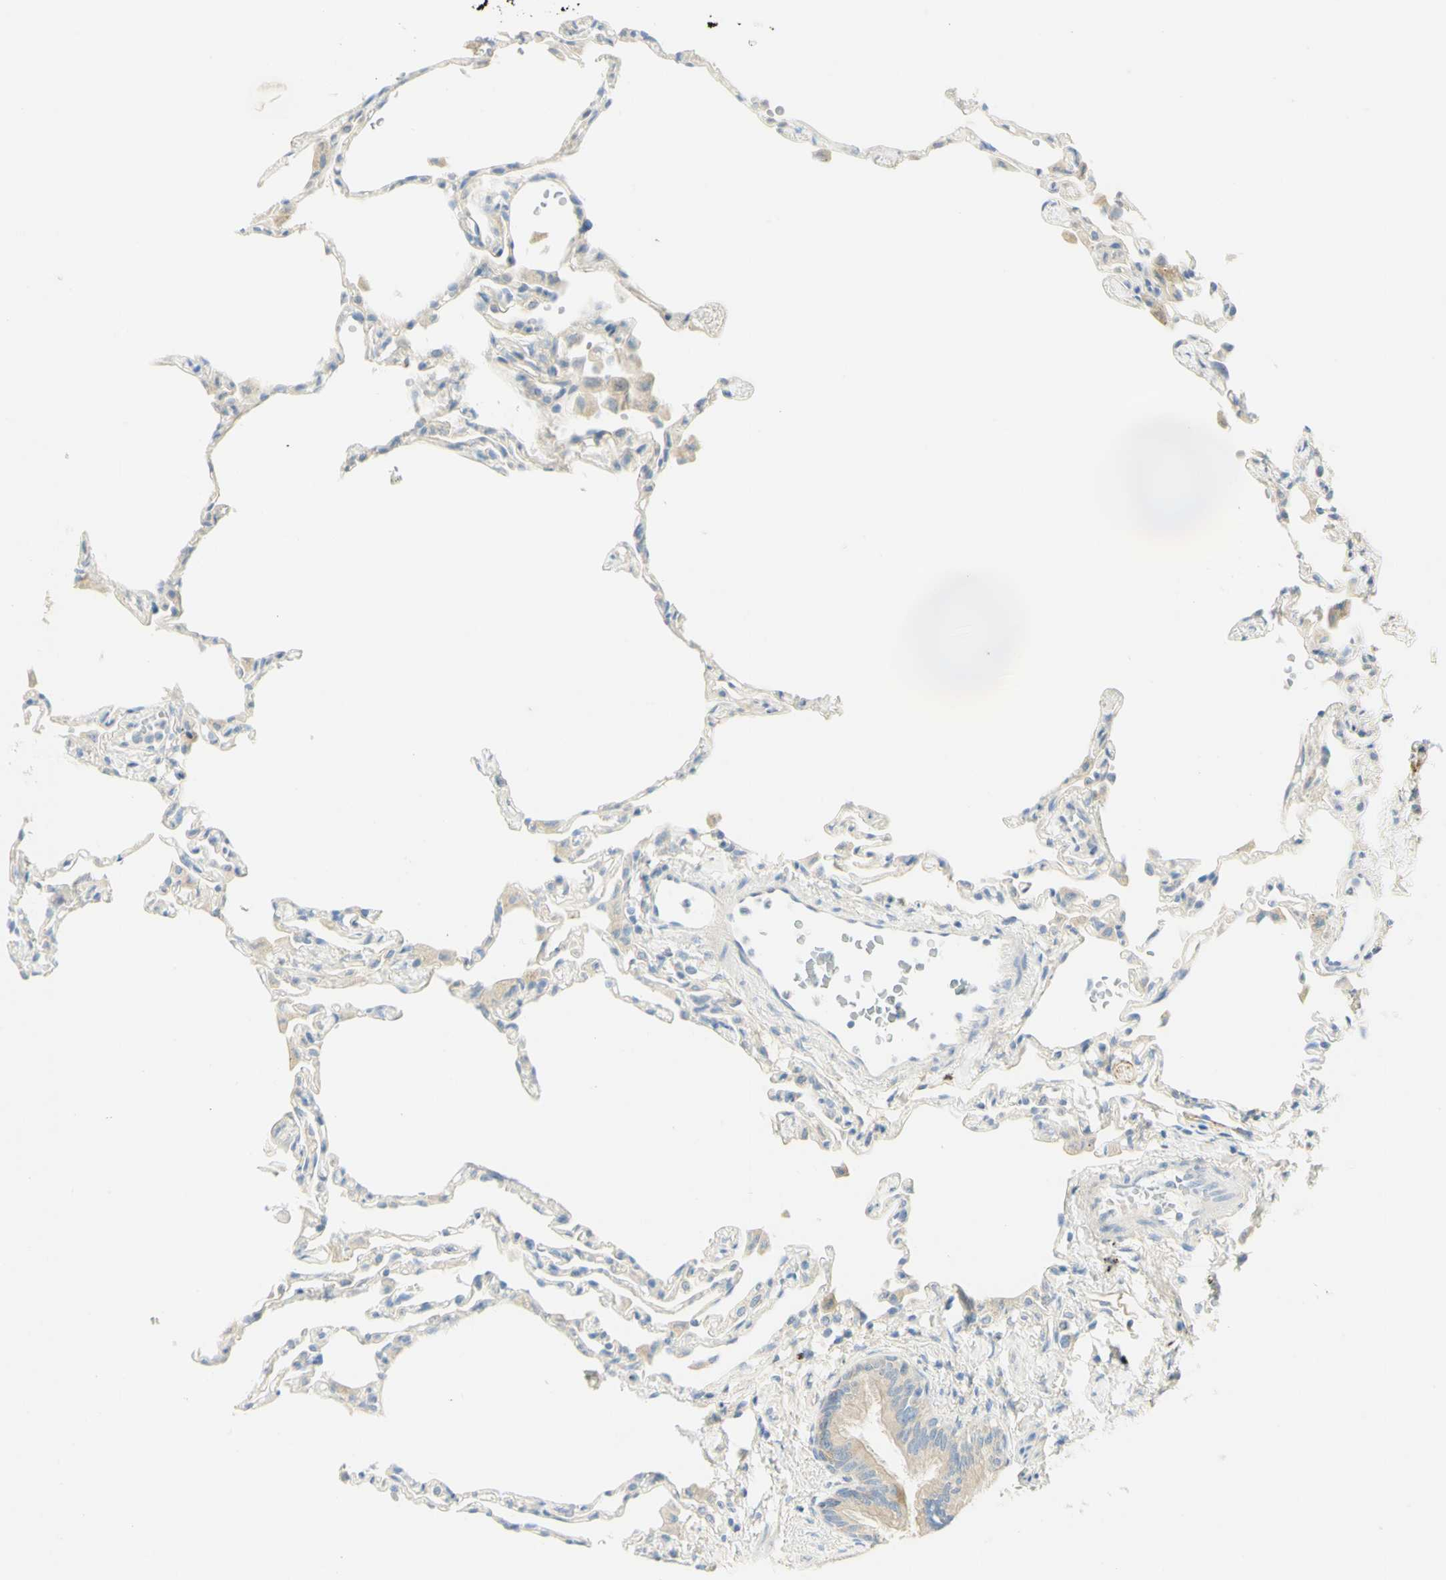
{"staining": {"intensity": "negative", "quantity": "none", "location": "none"}, "tissue": "lung", "cell_type": "Alveolar cells", "image_type": "normal", "snomed": [{"axis": "morphology", "description": "Normal tissue, NOS"}, {"axis": "topography", "description": "Lung"}], "caption": "Immunohistochemical staining of normal human lung displays no significant positivity in alveolar cells. (DAB IHC visualized using brightfield microscopy, high magnification).", "gene": "GCNT3", "patient": {"sex": "female", "age": 49}}